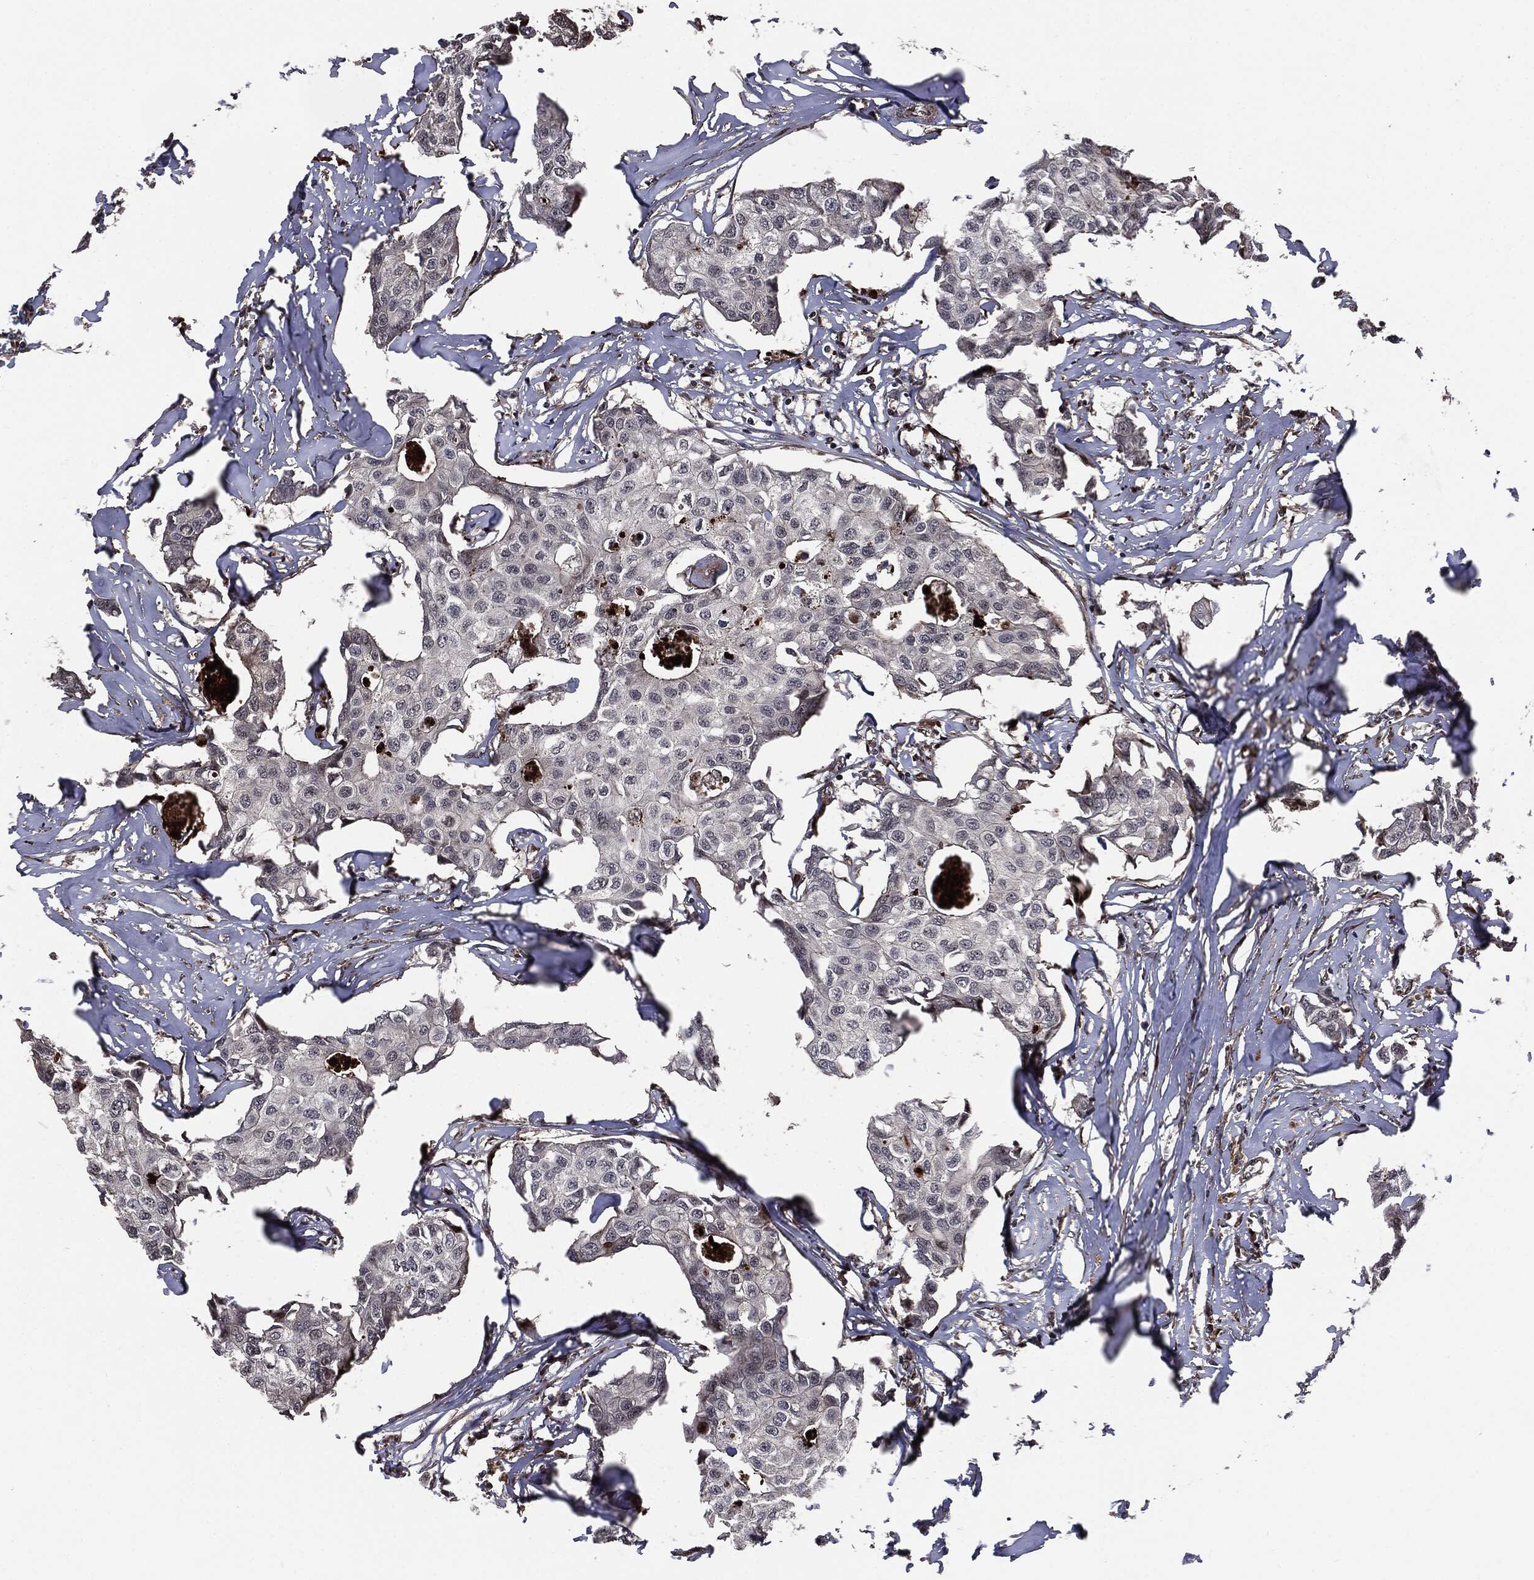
{"staining": {"intensity": "negative", "quantity": "none", "location": "none"}, "tissue": "breast cancer", "cell_type": "Tumor cells", "image_type": "cancer", "snomed": [{"axis": "morphology", "description": "Duct carcinoma"}, {"axis": "topography", "description": "Breast"}], "caption": "A photomicrograph of human breast invasive ductal carcinoma is negative for staining in tumor cells.", "gene": "SMAD4", "patient": {"sex": "female", "age": 80}}